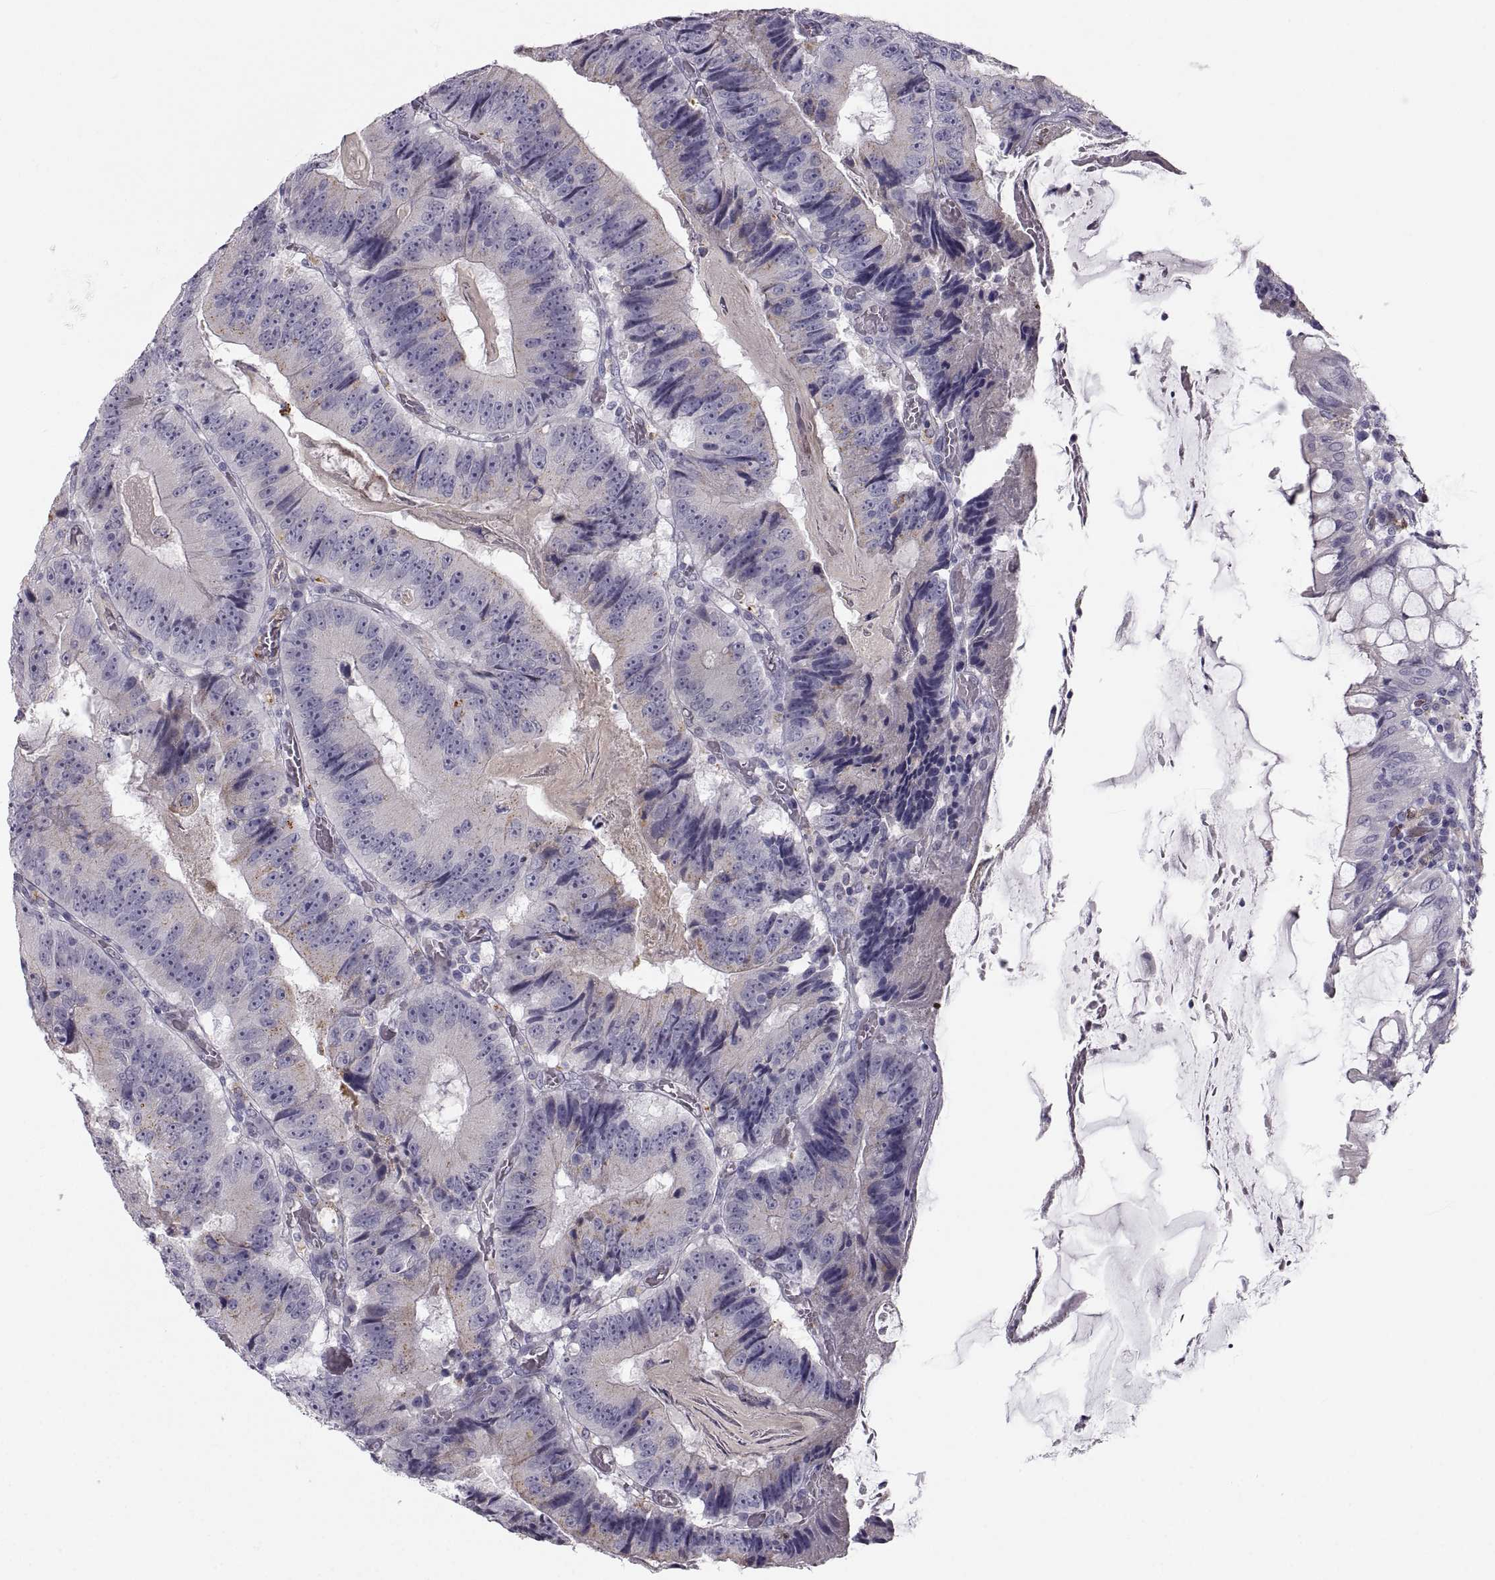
{"staining": {"intensity": "negative", "quantity": "none", "location": "none"}, "tissue": "colorectal cancer", "cell_type": "Tumor cells", "image_type": "cancer", "snomed": [{"axis": "morphology", "description": "Adenocarcinoma, NOS"}, {"axis": "topography", "description": "Colon"}], "caption": "The immunohistochemistry histopathology image has no significant staining in tumor cells of colorectal cancer tissue.", "gene": "PGM5", "patient": {"sex": "female", "age": 86}}